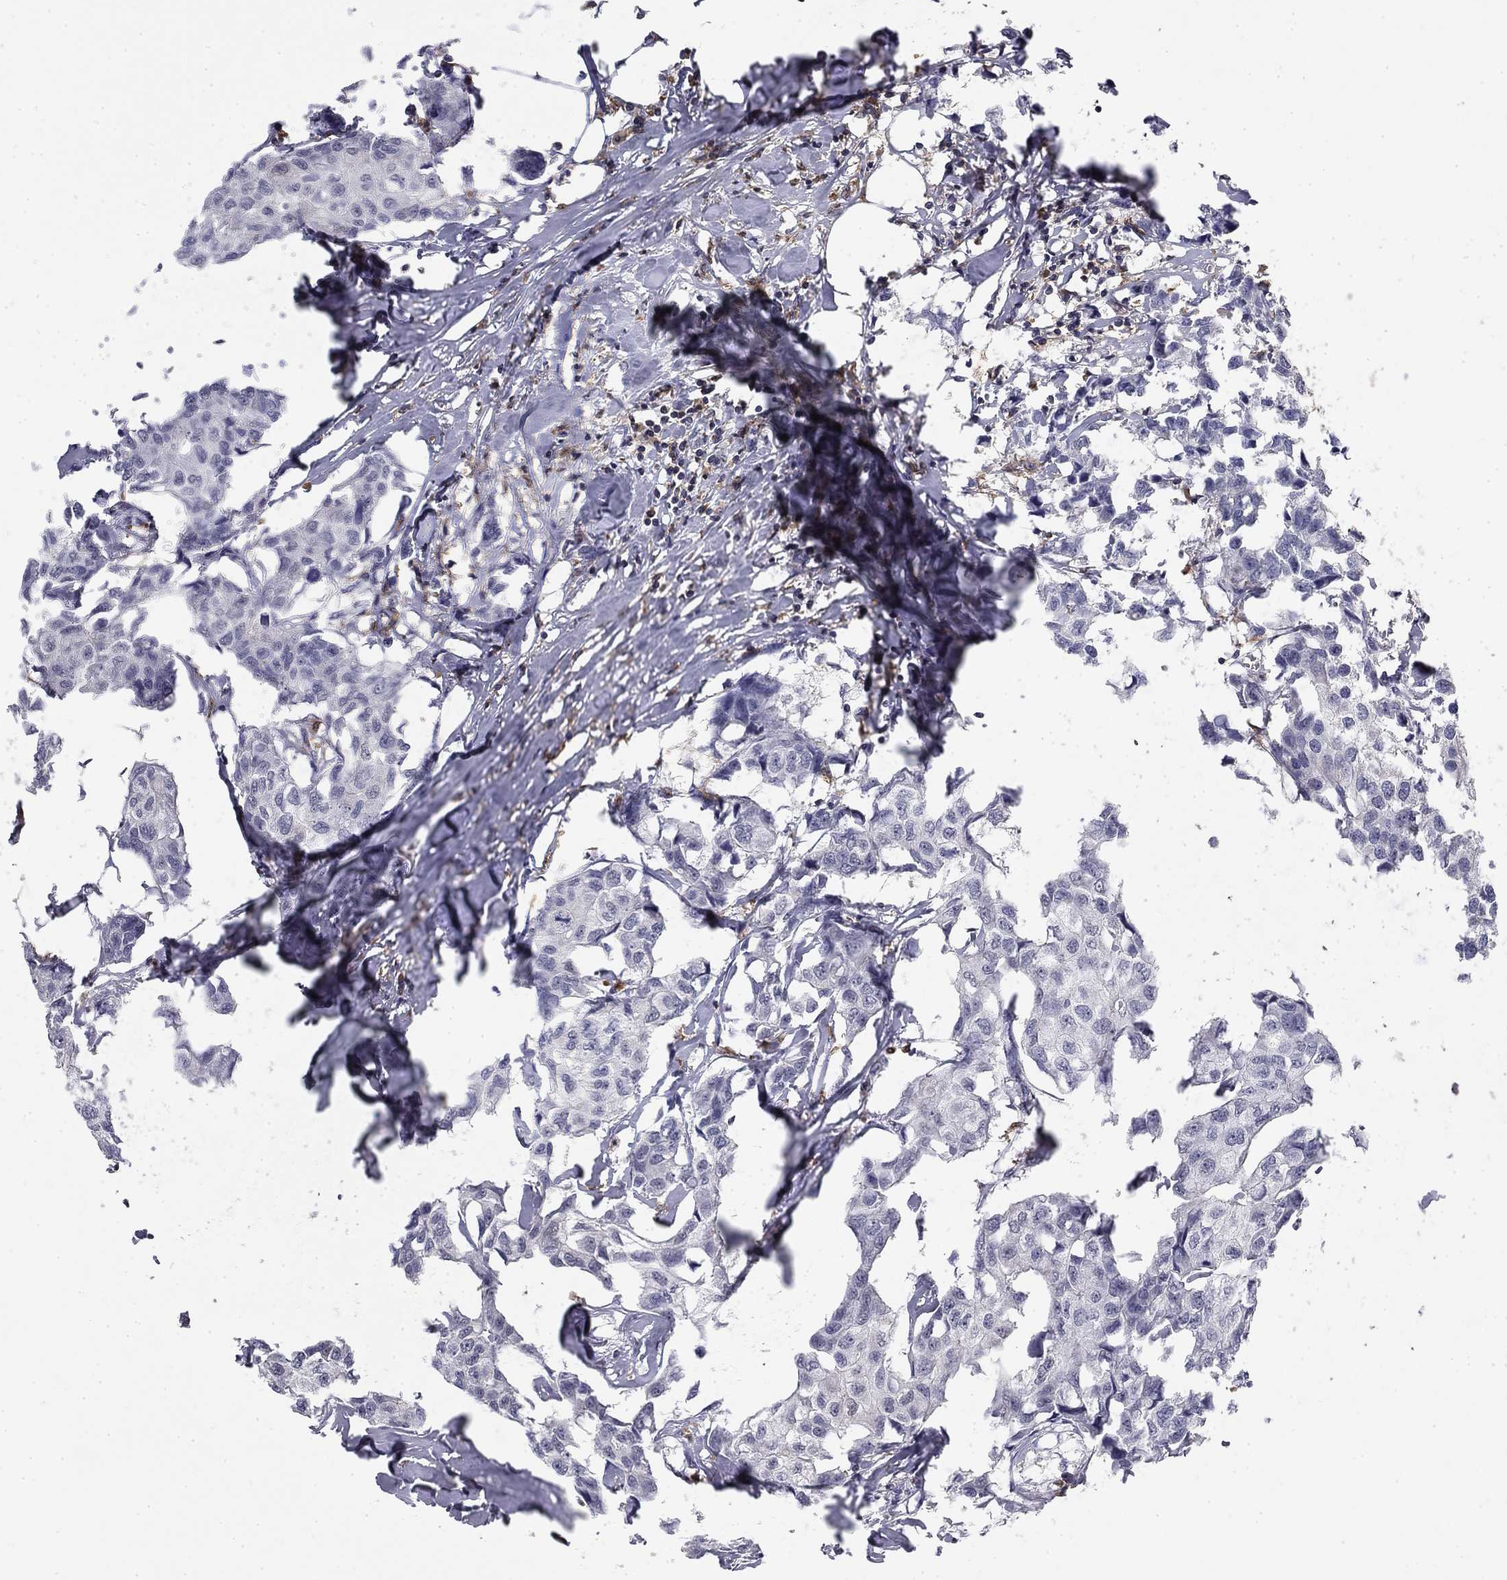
{"staining": {"intensity": "negative", "quantity": "none", "location": "none"}, "tissue": "breast cancer", "cell_type": "Tumor cells", "image_type": "cancer", "snomed": [{"axis": "morphology", "description": "Duct carcinoma"}, {"axis": "topography", "description": "Breast"}], "caption": "Intraductal carcinoma (breast) was stained to show a protein in brown. There is no significant expression in tumor cells.", "gene": "PLCB2", "patient": {"sex": "female", "age": 80}}